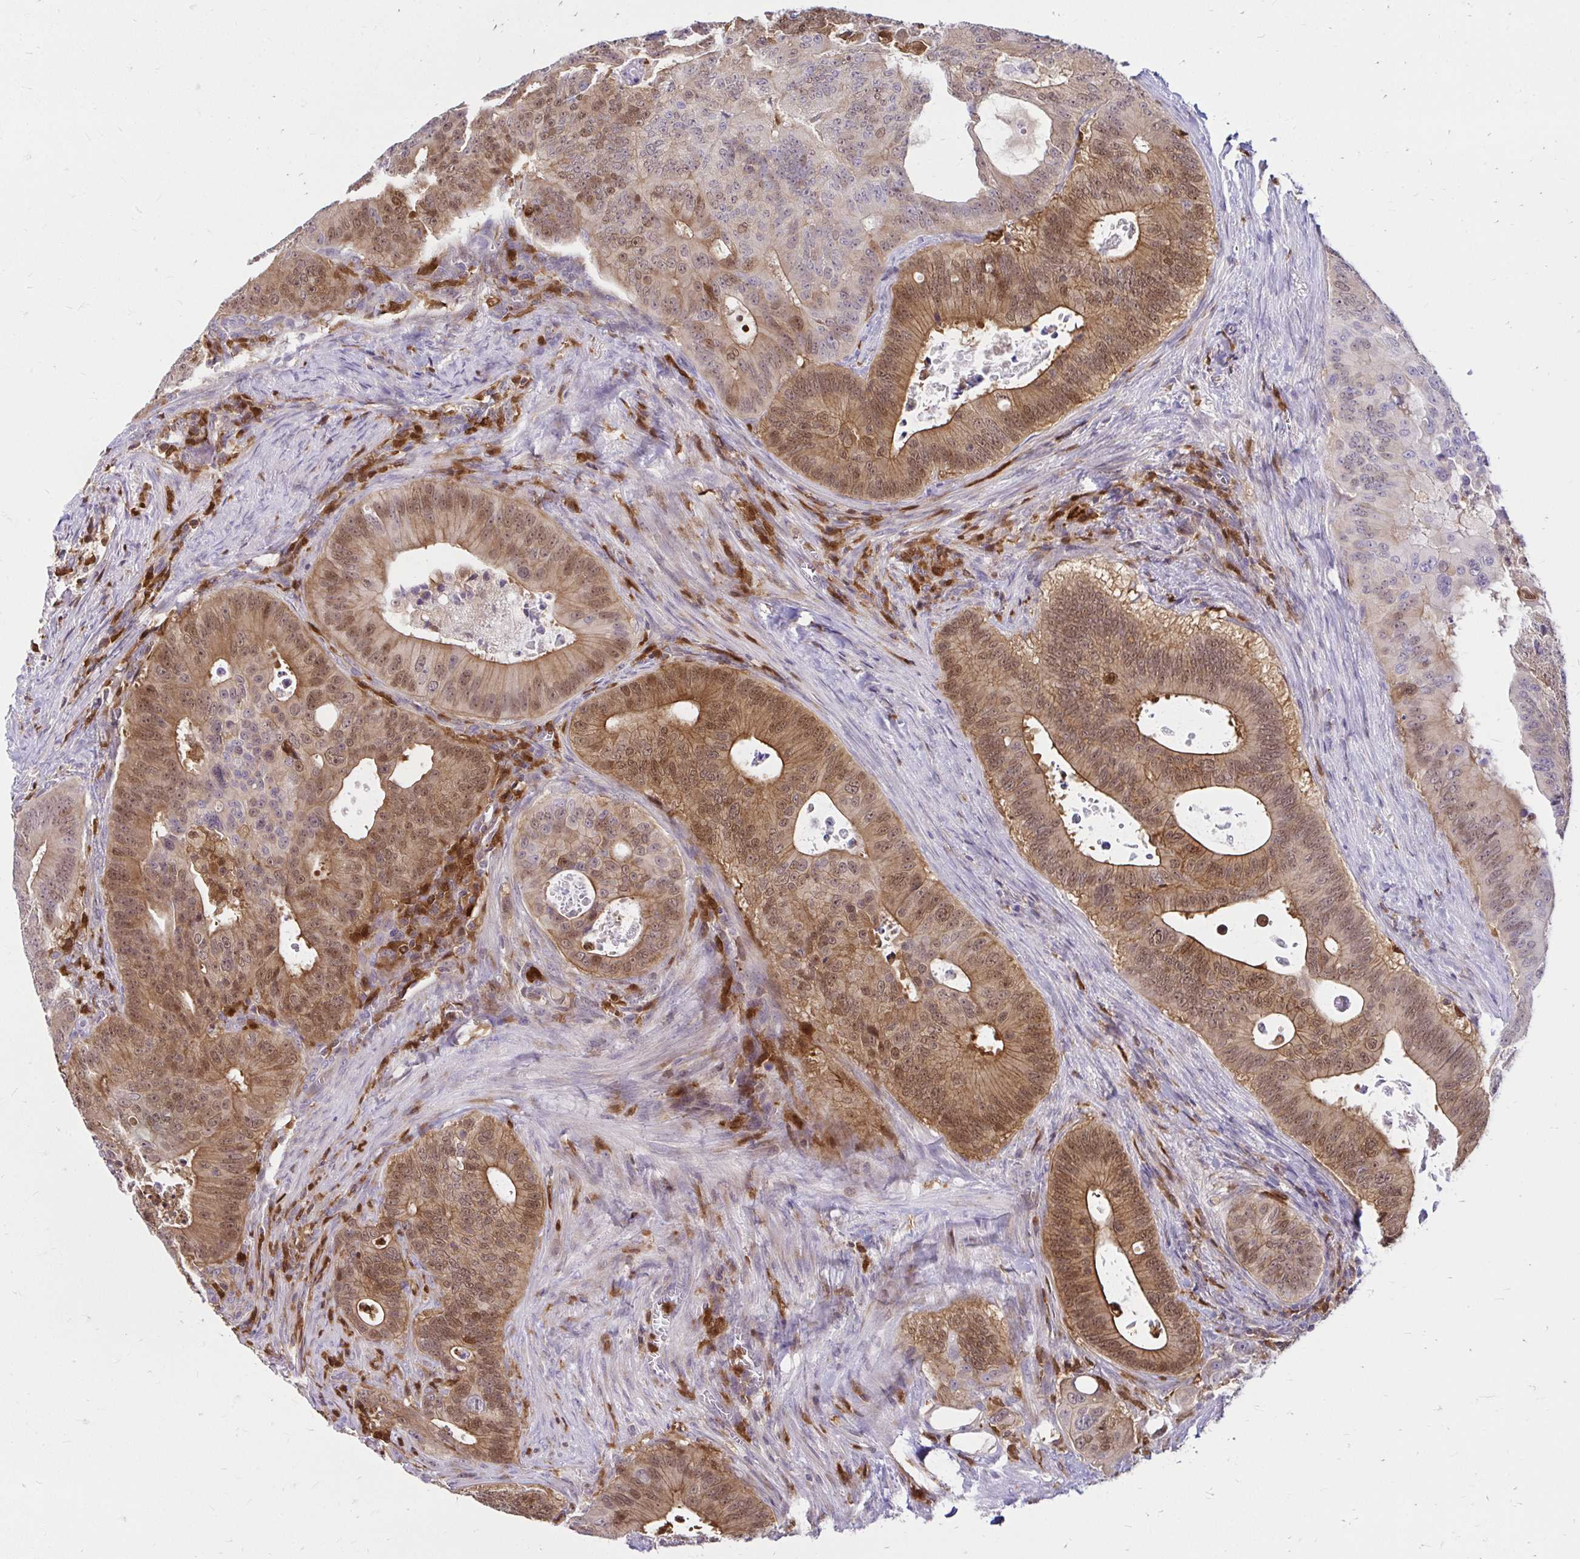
{"staining": {"intensity": "moderate", "quantity": ">75%", "location": "cytoplasmic/membranous,nuclear"}, "tissue": "colorectal cancer", "cell_type": "Tumor cells", "image_type": "cancer", "snomed": [{"axis": "morphology", "description": "Adenocarcinoma, NOS"}, {"axis": "topography", "description": "Colon"}], "caption": "Immunohistochemical staining of human adenocarcinoma (colorectal) shows moderate cytoplasmic/membranous and nuclear protein positivity in approximately >75% of tumor cells.", "gene": "PYCARD", "patient": {"sex": "male", "age": 62}}